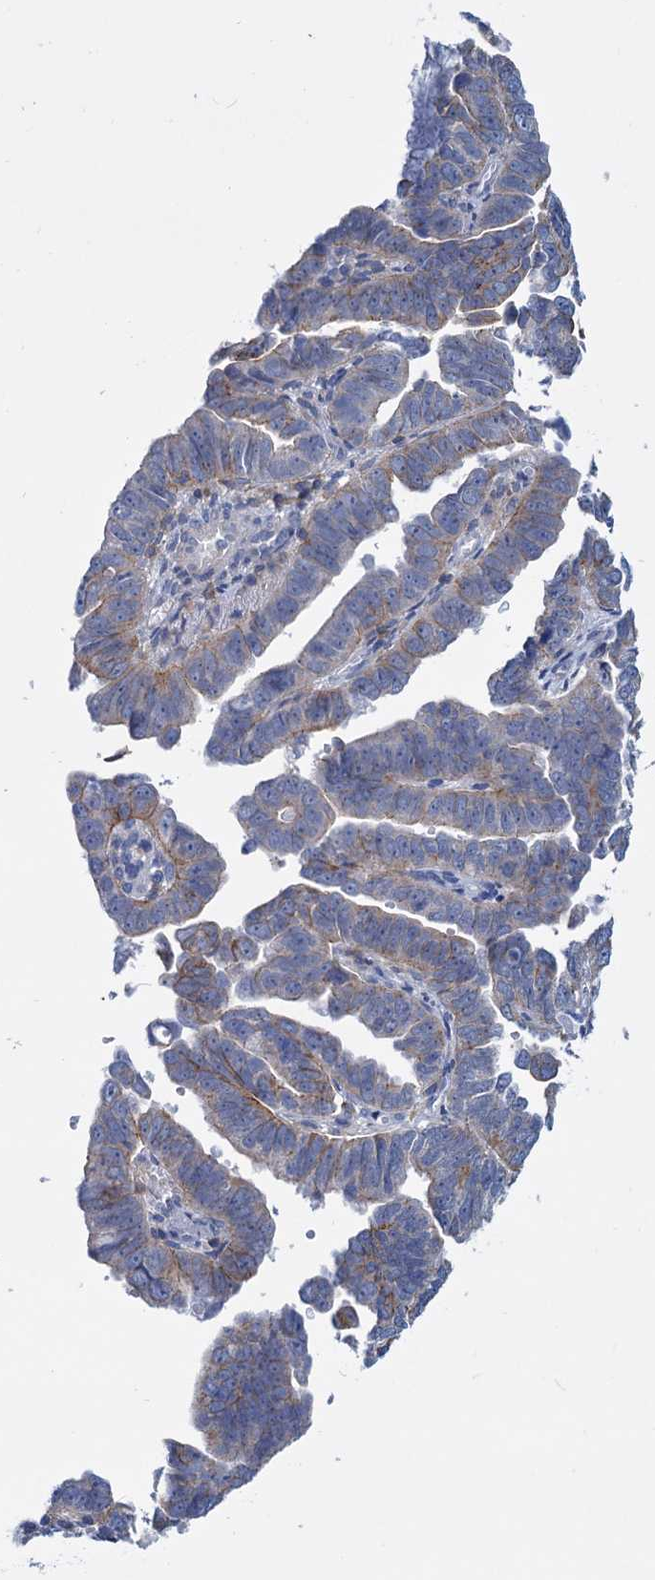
{"staining": {"intensity": "moderate", "quantity": "<25%", "location": "cytoplasmic/membranous"}, "tissue": "endometrial cancer", "cell_type": "Tumor cells", "image_type": "cancer", "snomed": [{"axis": "morphology", "description": "Adenocarcinoma, NOS"}, {"axis": "topography", "description": "Endometrium"}], "caption": "There is low levels of moderate cytoplasmic/membranous positivity in tumor cells of endometrial adenocarcinoma, as demonstrated by immunohistochemical staining (brown color).", "gene": "LRCH4", "patient": {"sex": "female", "age": 75}}